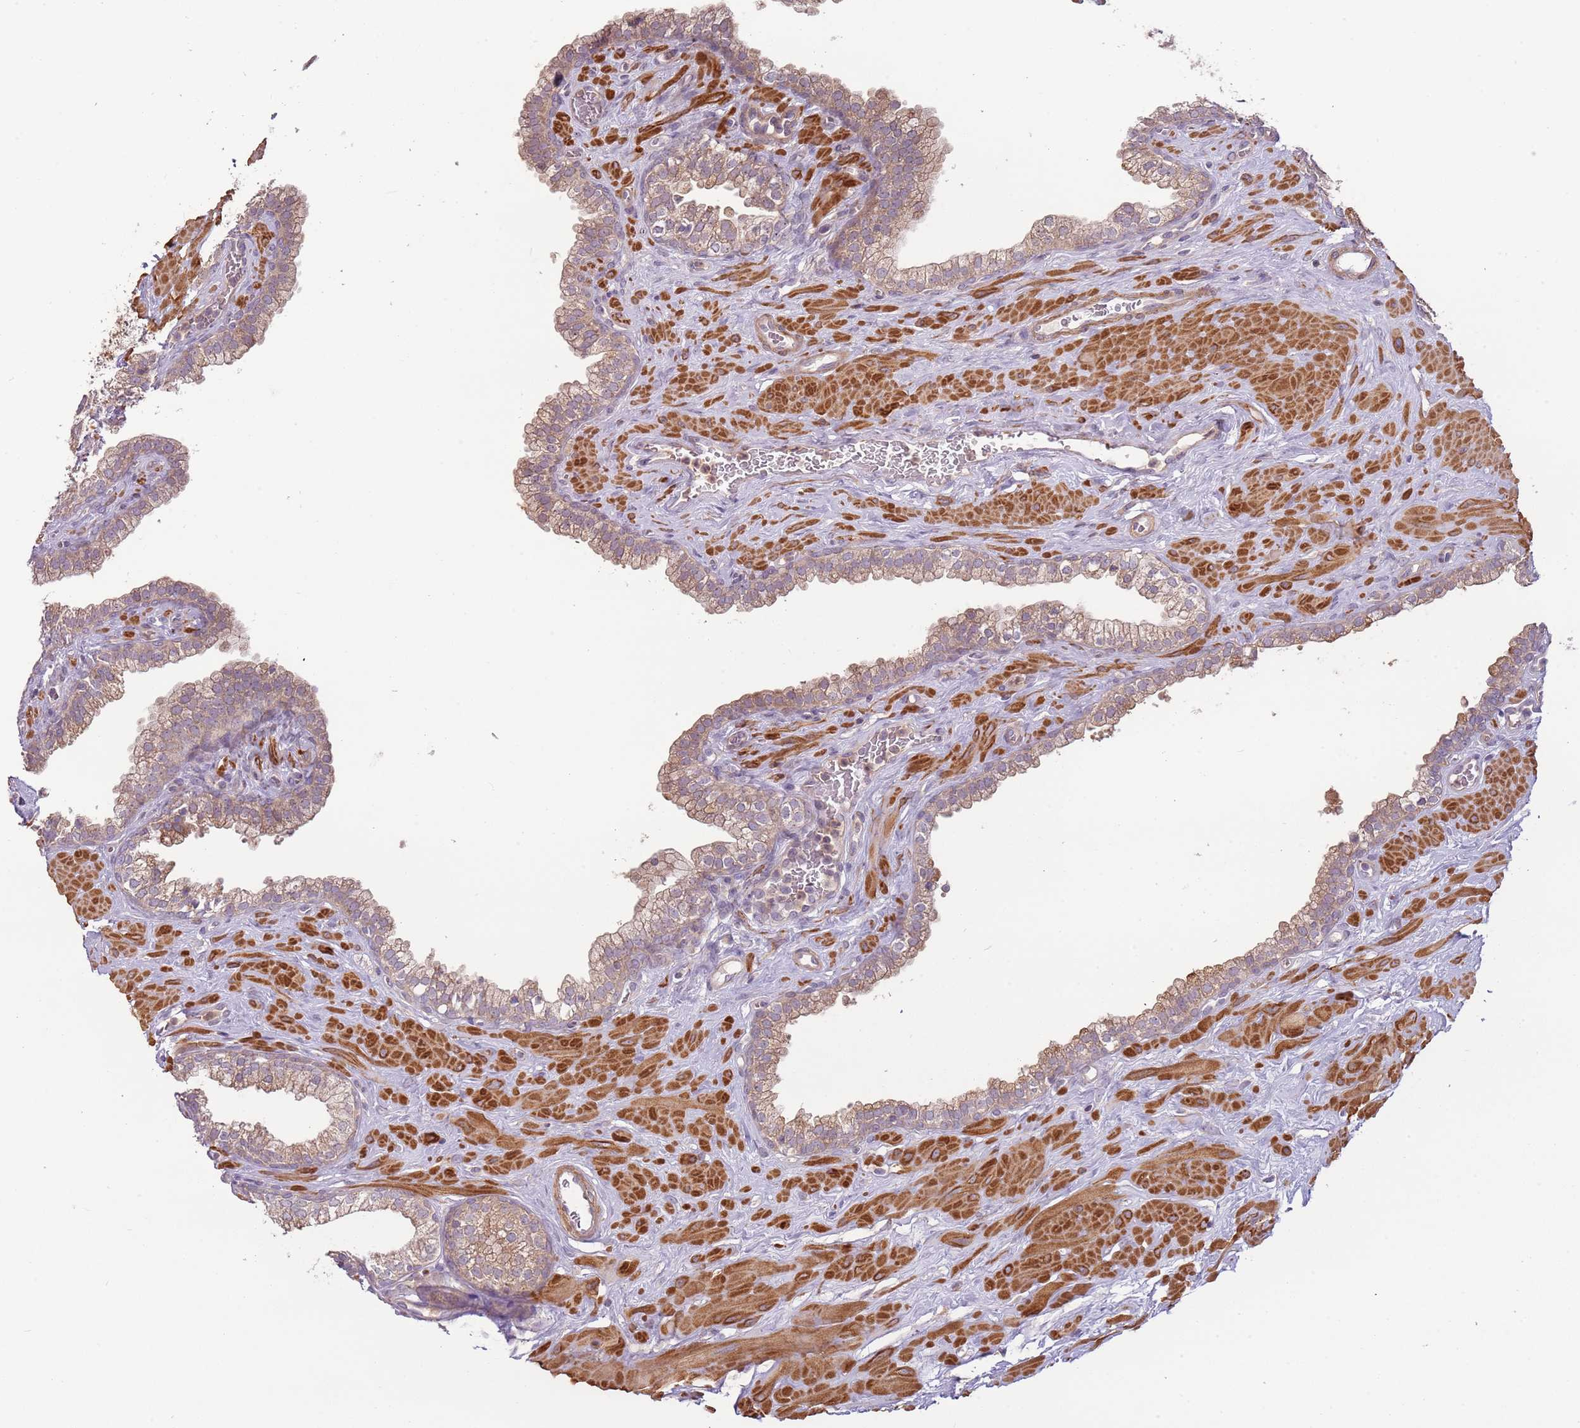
{"staining": {"intensity": "moderate", "quantity": "25%-75%", "location": "cytoplasmic/membranous"}, "tissue": "prostate", "cell_type": "Glandular cells", "image_type": "normal", "snomed": [{"axis": "morphology", "description": "Normal tissue, NOS"}, {"axis": "morphology", "description": "Urothelial carcinoma, Low grade"}, {"axis": "topography", "description": "Urinary bladder"}, {"axis": "topography", "description": "Prostate"}], "caption": "Human prostate stained with a brown dye exhibits moderate cytoplasmic/membranous positive positivity in approximately 25%-75% of glandular cells.", "gene": "DTD2", "patient": {"sex": "male", "age": 60}}